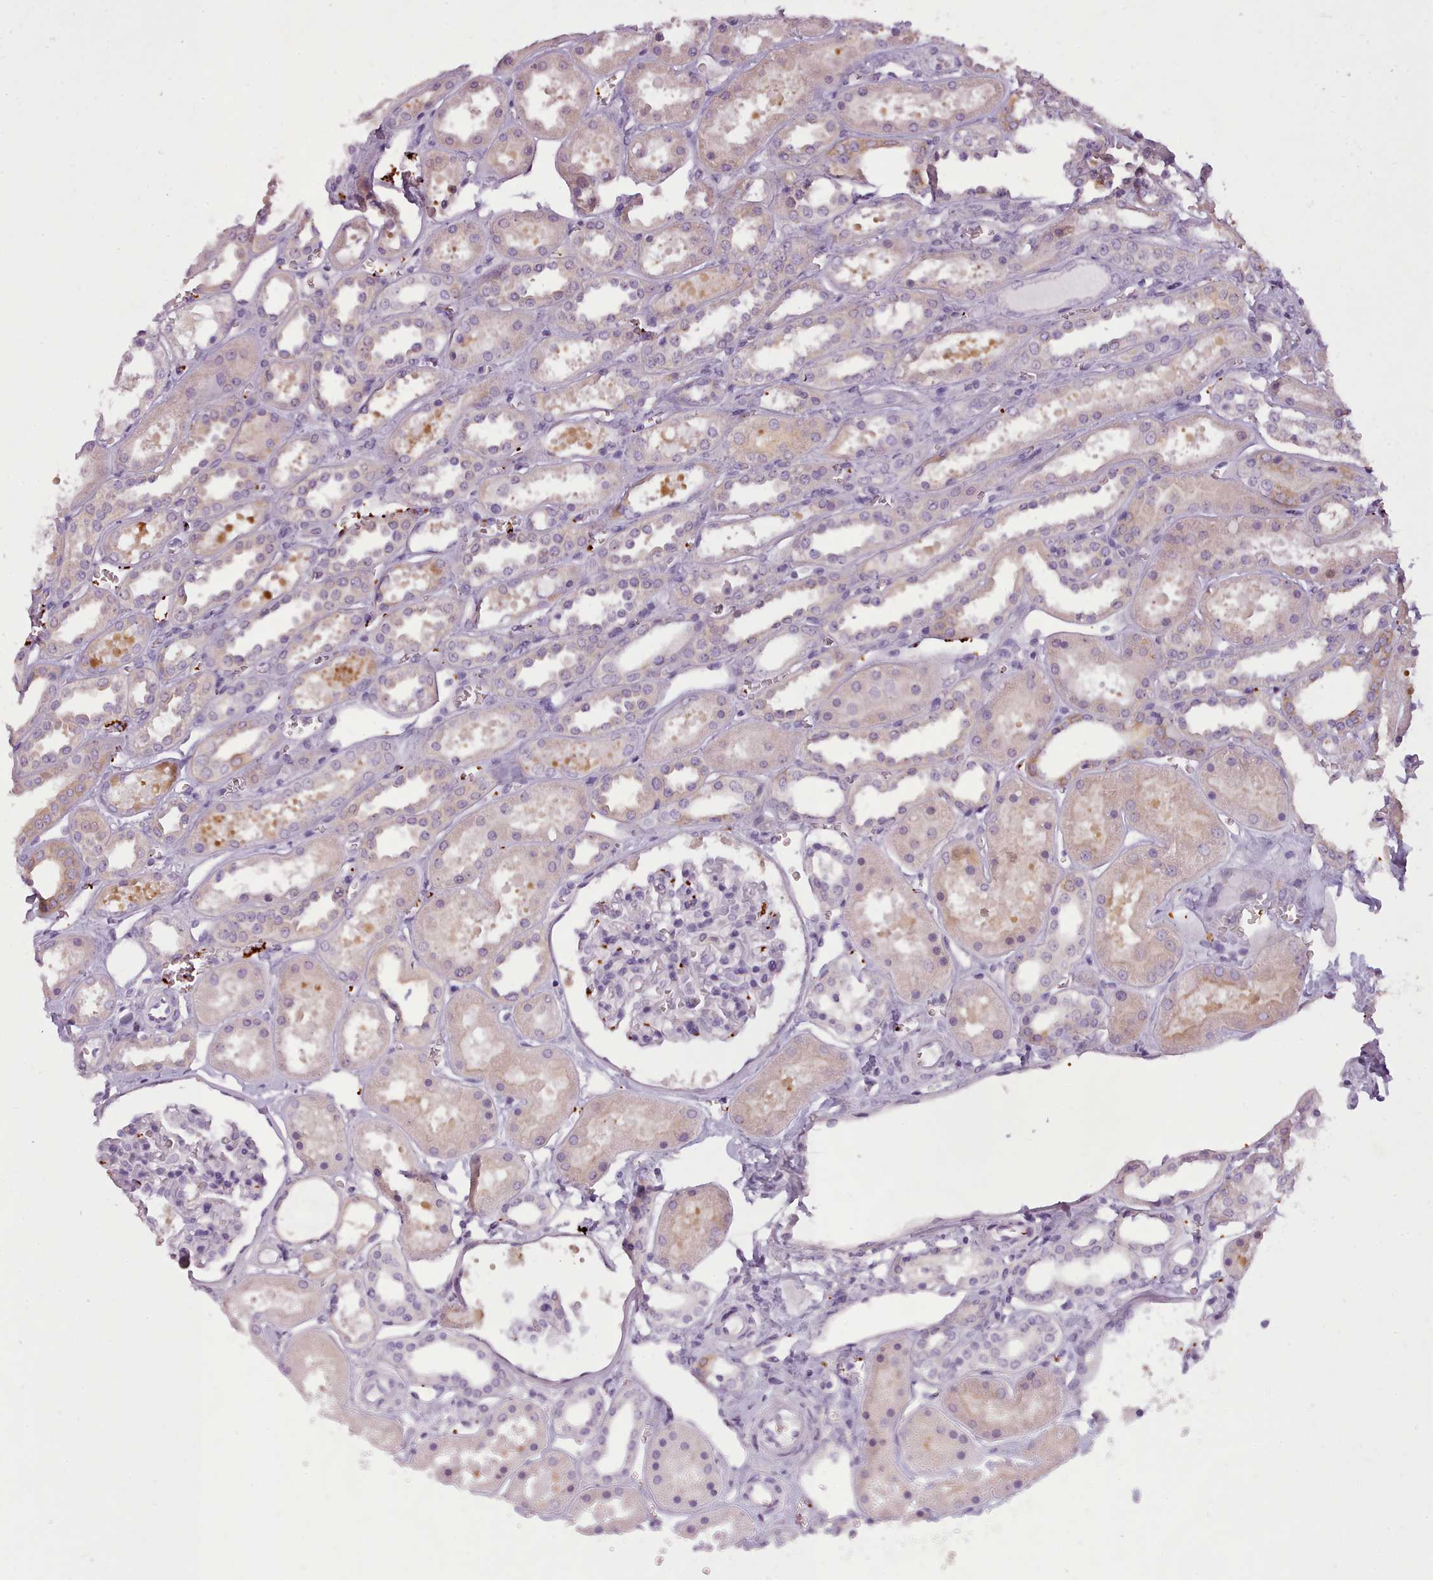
{"staining": {"intensity": "negative", "quantity": "none", "location": "none"}, "tissue": "kidney", "cell_type": "Cells in glomeruli", "image_type": "normal", "snomed": [{"axis": "morphology", "description": "Normal tissue, NOS"}, {"axis": "topography", "description": "Kidney"}], "caption": "The micrograph shows no significant expression in cells in glomeruli of kidney.", "gene": "NDST2", "patient": {"sex": "female", "age": 41}}